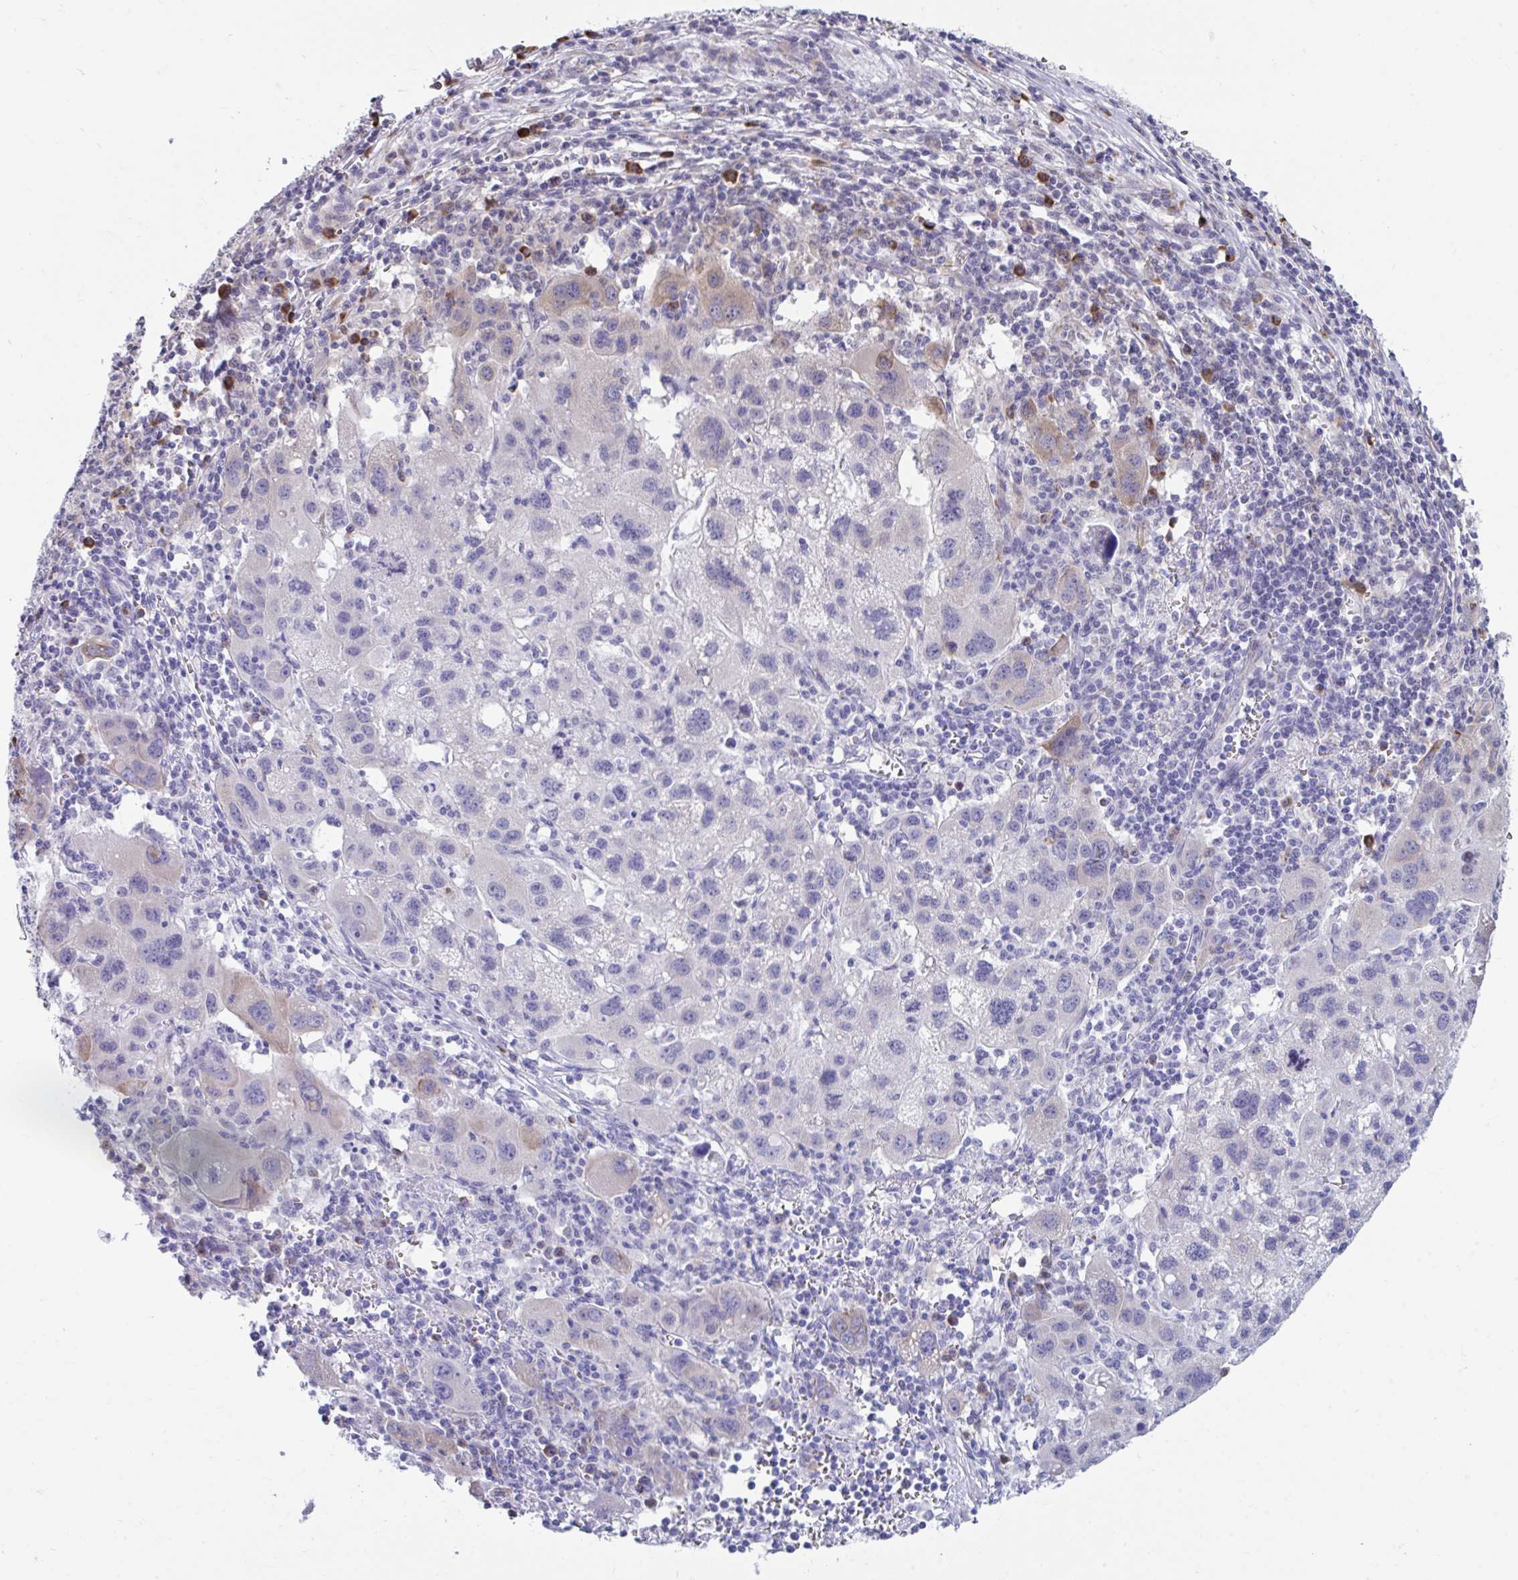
{"staining": {"intensity": "moderate", "quantity": "25%-75%", "location": "cytoplasmic/membranous"}, "tissue": "liver cancer", "cell_type": "Tumor cells", "image_type": "cancer", "snomed": [{"axis": "morphology", "description": "Carcinoma, Hepatocellular, NOS"}, {"axis": "topography", "description": "Liver"}], "caption": "IHC (DAB) staining of human liver cancer (hepatocellular carcinoma) displays moderate cytoplasmic/membranous protein positivity in approximately 25%-75% of tumor cells.", "gene": "SELENON", "patient": {"sex": "female", "age": 77}}